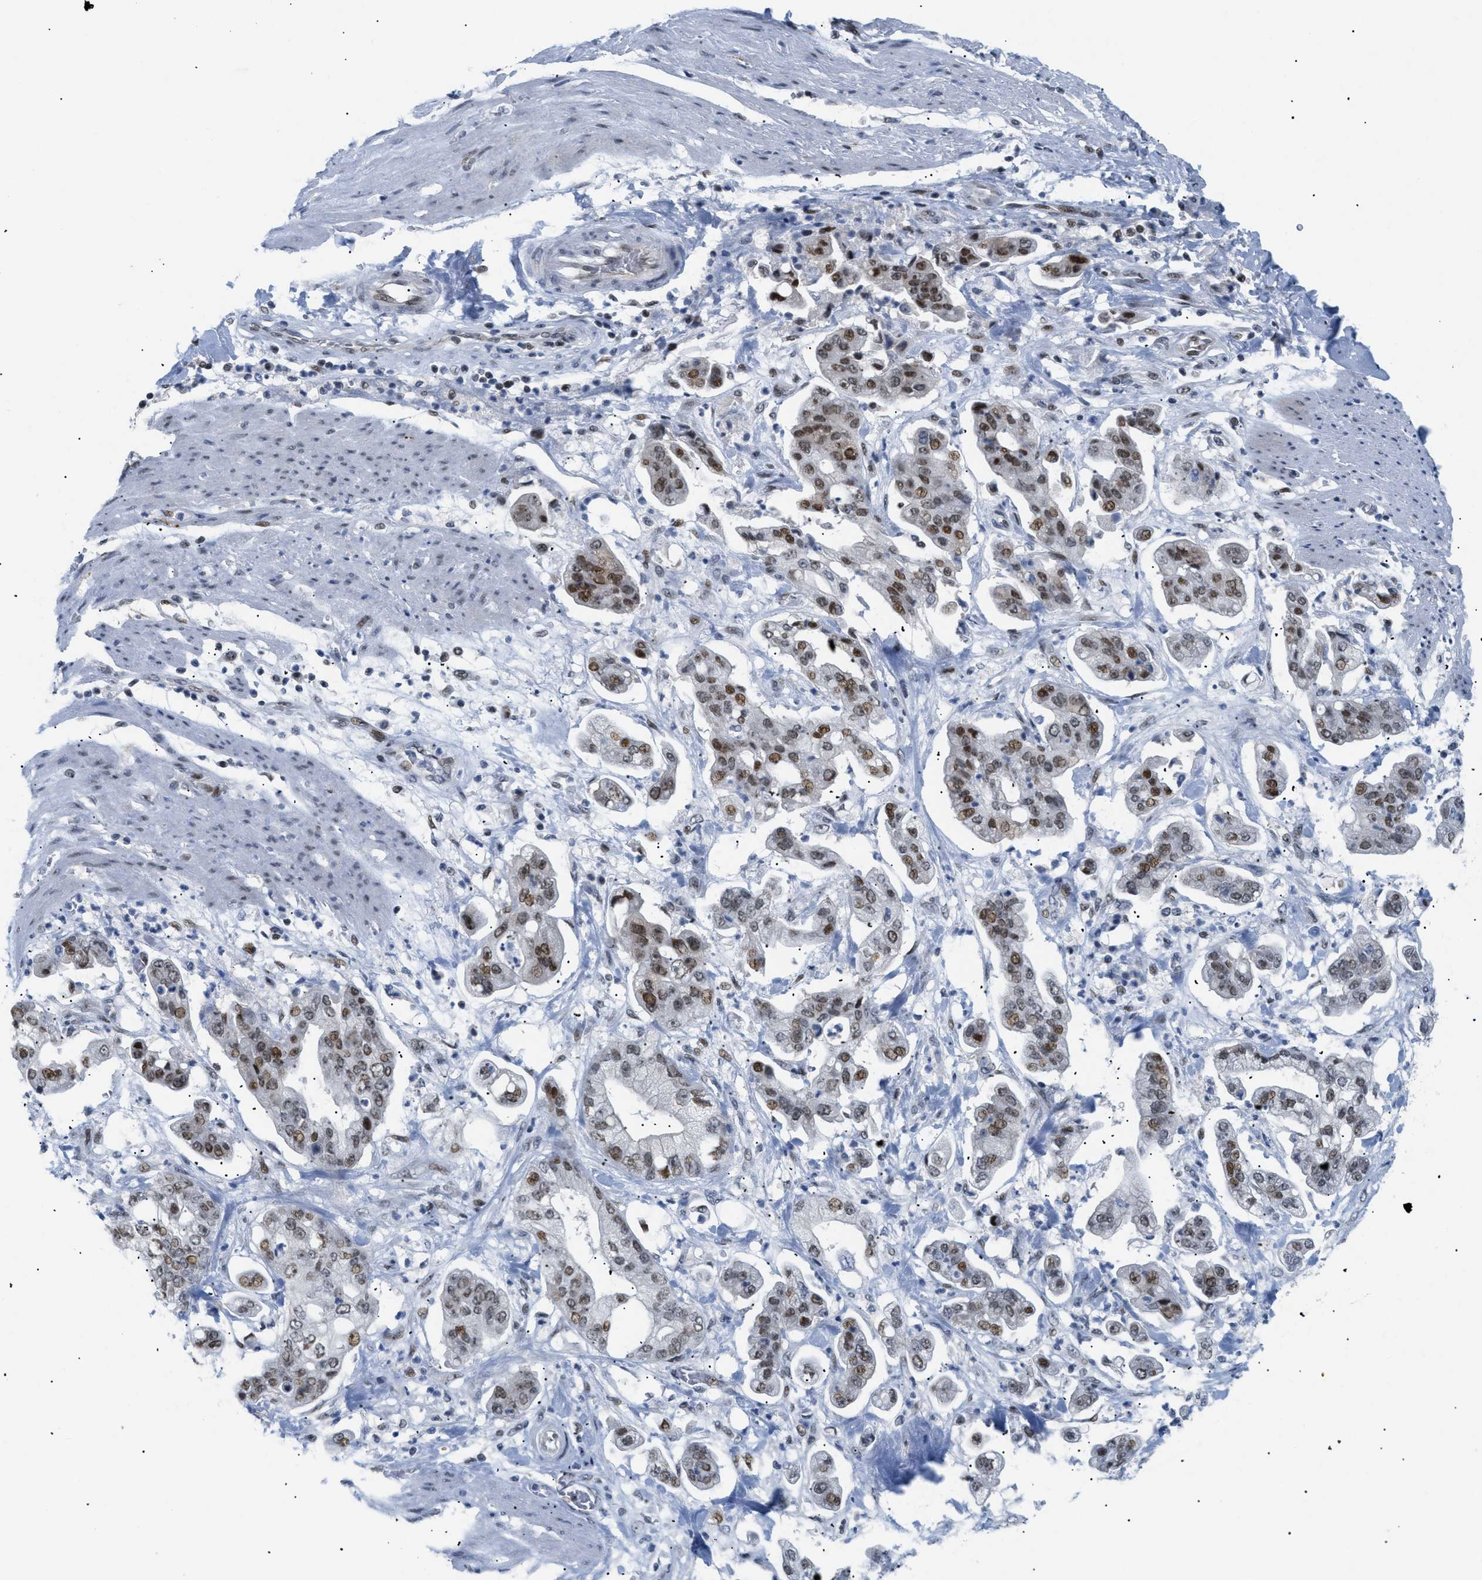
{"staining": {"intensity": "moderate", "quantity": ">75%", "location": "nuclear"}, "tissue": "stomach cancer", "cell_type": "Tumor cells", "image_type": "cancer", "snomed": [{"axis": "morphology", "description": "Adenocarcinoma, NOS"}, {"axis": "topography", "description": "Stomach"}], "caption": "Stomach cancer tissue shows moderate nuclear expression in approximately >75% of tumor cells (IHC, brightfield microscopy, high magnification).", "gene": "MED1", "patient": {"sex": "male", "age": 62}}